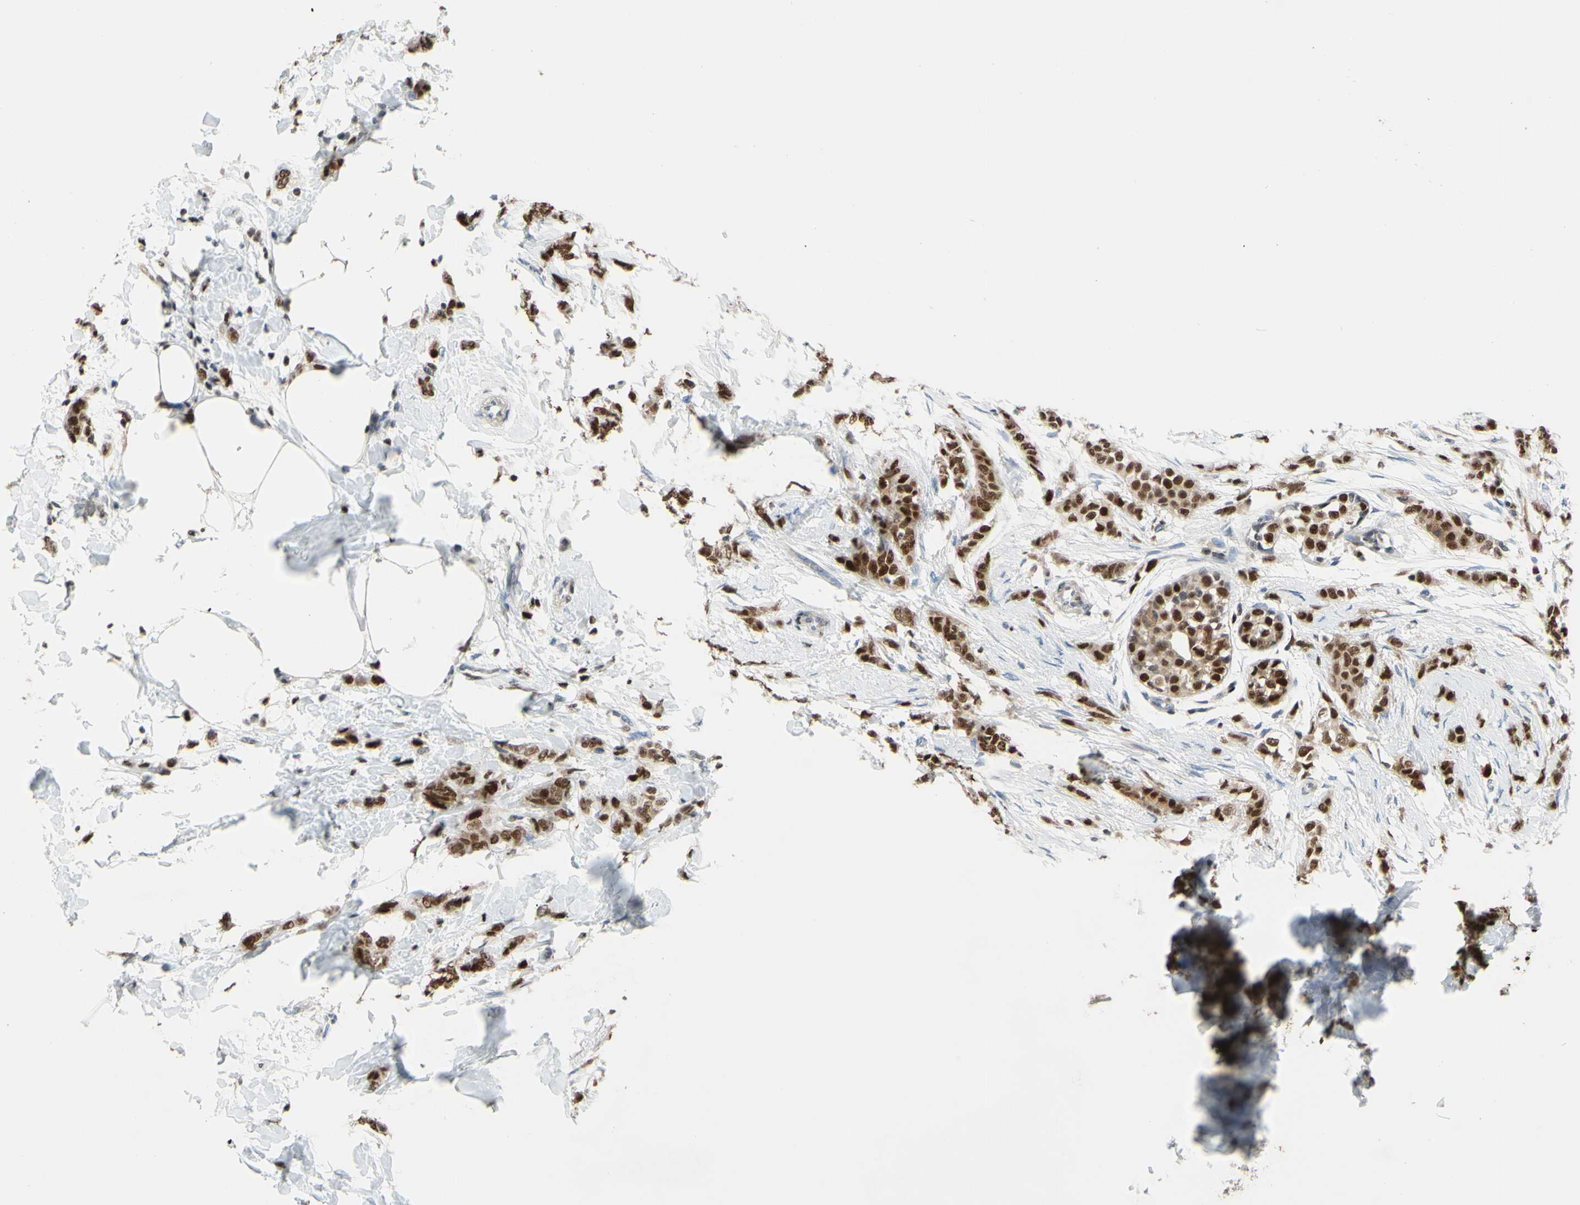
{"staining": {"intensity": "strong", "quantity": "25%-75%", "location": "cytoplasmic/membranous,nuclear"}, "tissue": "breast cancer", "cell_type": "Tumor cells", "image_type": "cancer", "snomed": [{"axis": "morphology", "description": "Lobular carcinoma, in situ"}, {"axis": "morphology", "description": "Lobular carcinoma"}, {"axis": "topography", "description": "Breast"}], "caption": "Human breast cancer stained with a protein marker demonstrates strong staining in tumor cells.", "gene": "FKBP5", "patient": {"sex": "female", "age": 41}}